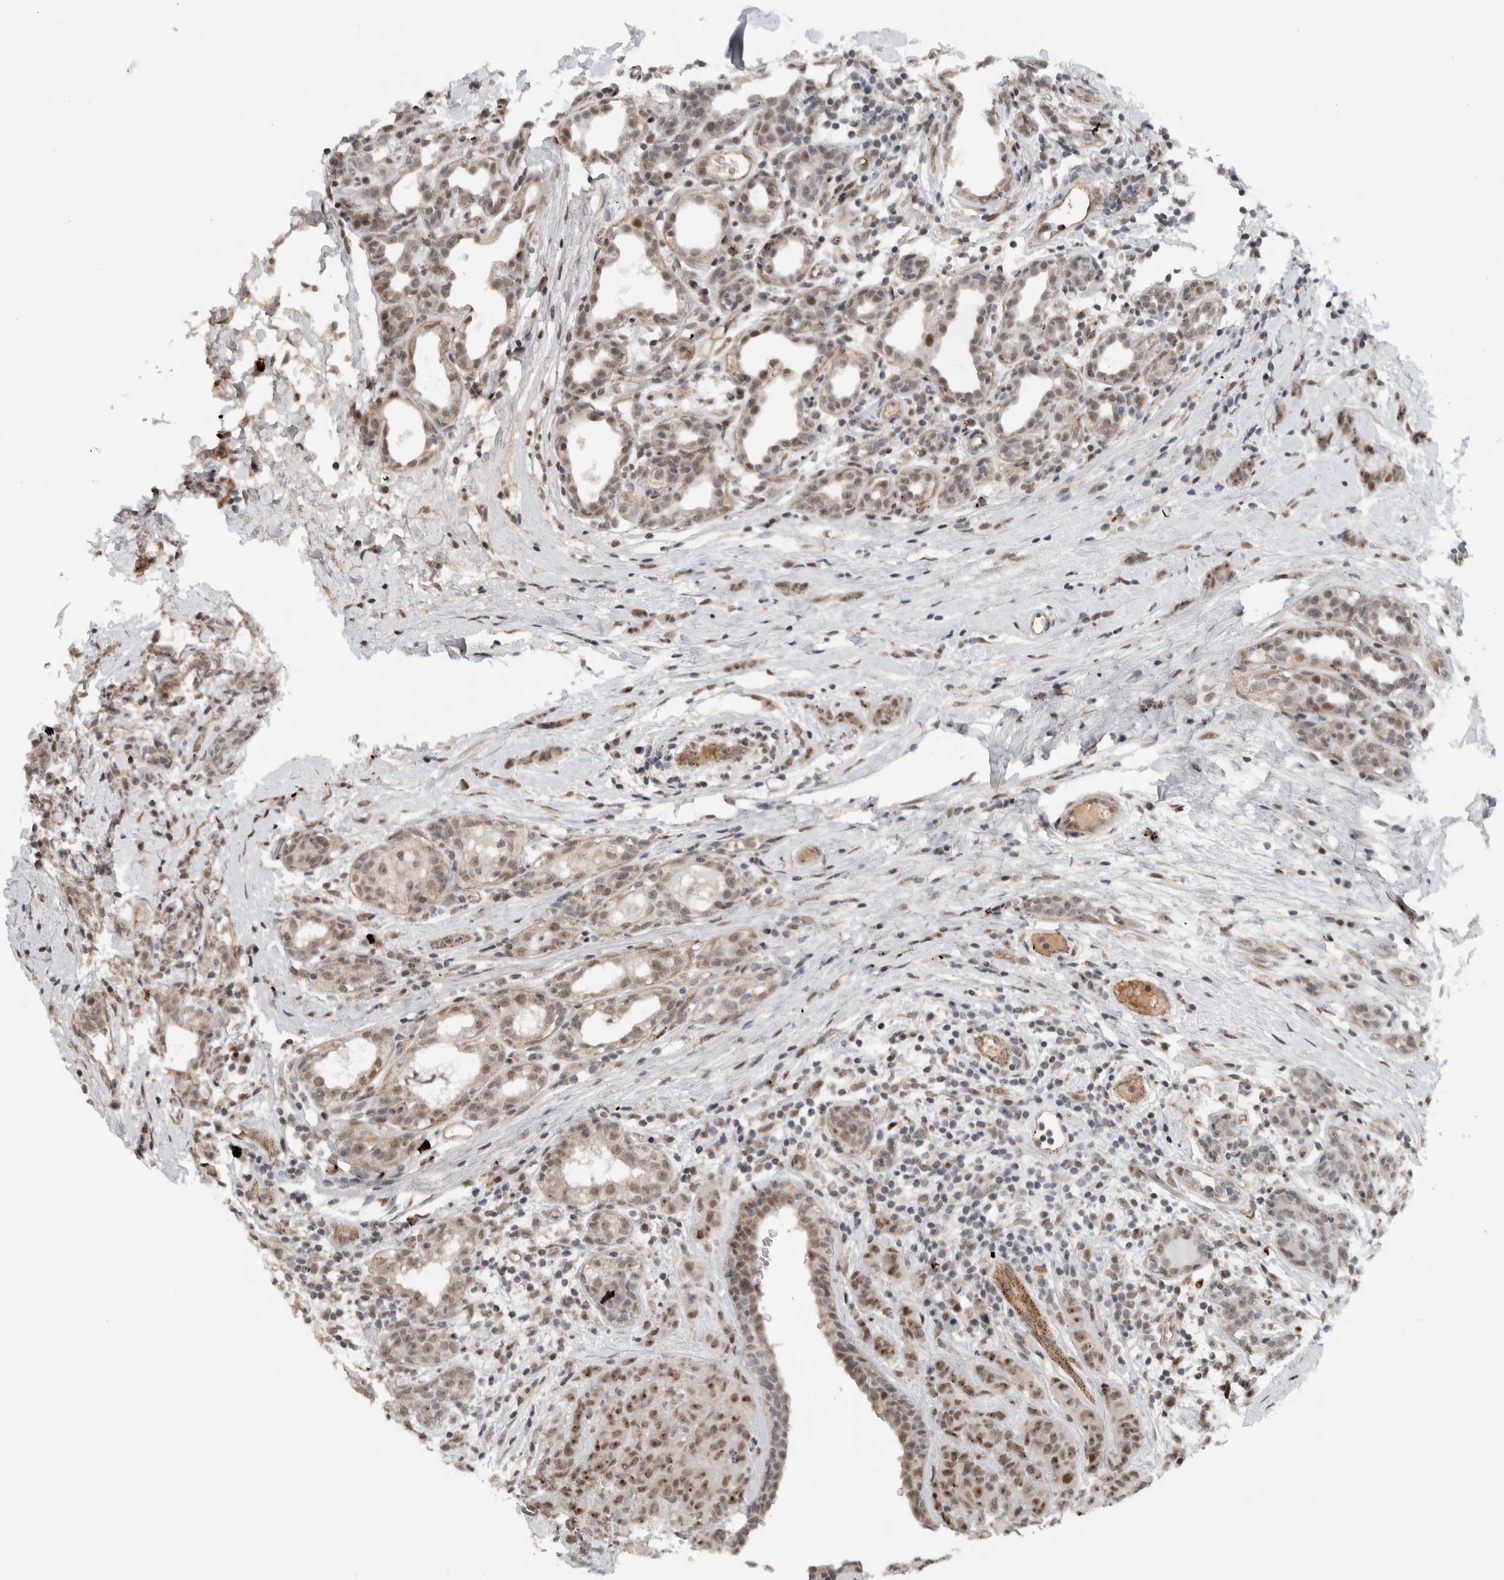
{"staining": {"intensity": "moderate", "quantity": ">75%", "location": "nuclear"}, "tissue": "breast cancer", "cell_type": "Tumor cells", "image_type": "cancer", "snomed": [{"axis": "morphology", "description": "Normal tissue, NOS"}, {"axis": "morphology", "description": "Duct carcinoma"}, {"axis": "topography", "description": "Breast"}], "caption": "About >75% of tumor cells in human breast invasive ductal carcinoma exhibit moderate nuclear protein expression as visualized by brown immunohistochemical staining.", "gene": "ZFP91", "patient": {"sex": "female", "age": 40}}